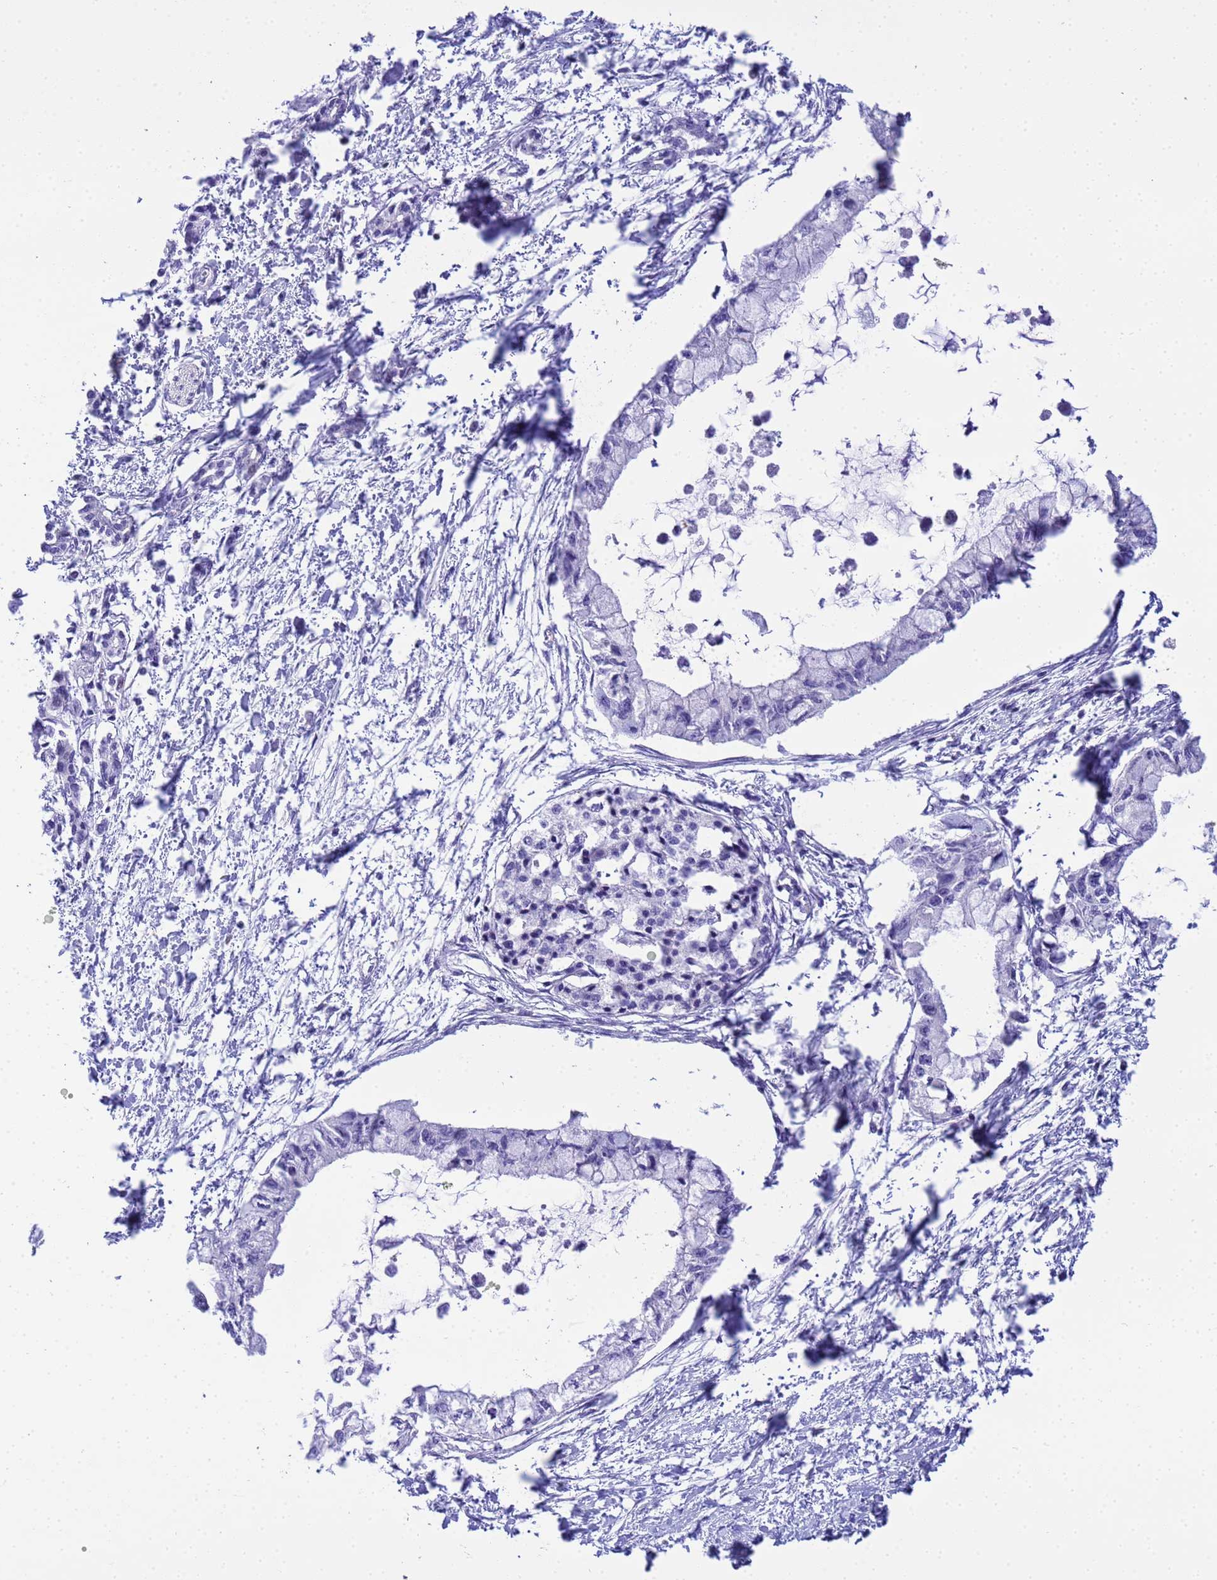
{"staining": {"intensity": "negative", "quantity": "none", "location": "none"}, "tissue": "pancreatic cancer", "cell_type": "Tumor cells", "image_type": "cancer", "snomed": [{"axis": "morphology", "description": "Adenocarcinoma, NOS"}, {"axis": "topography", "description": "Pancreas"}], "caption": "There is no significant staining in tumor cells of pancreatic cancer. (Immunohistochemistry, brightfield microscopy, high magnification).", "gene": "AQP12A", "patient": {"sex": "male", "age": 48}}